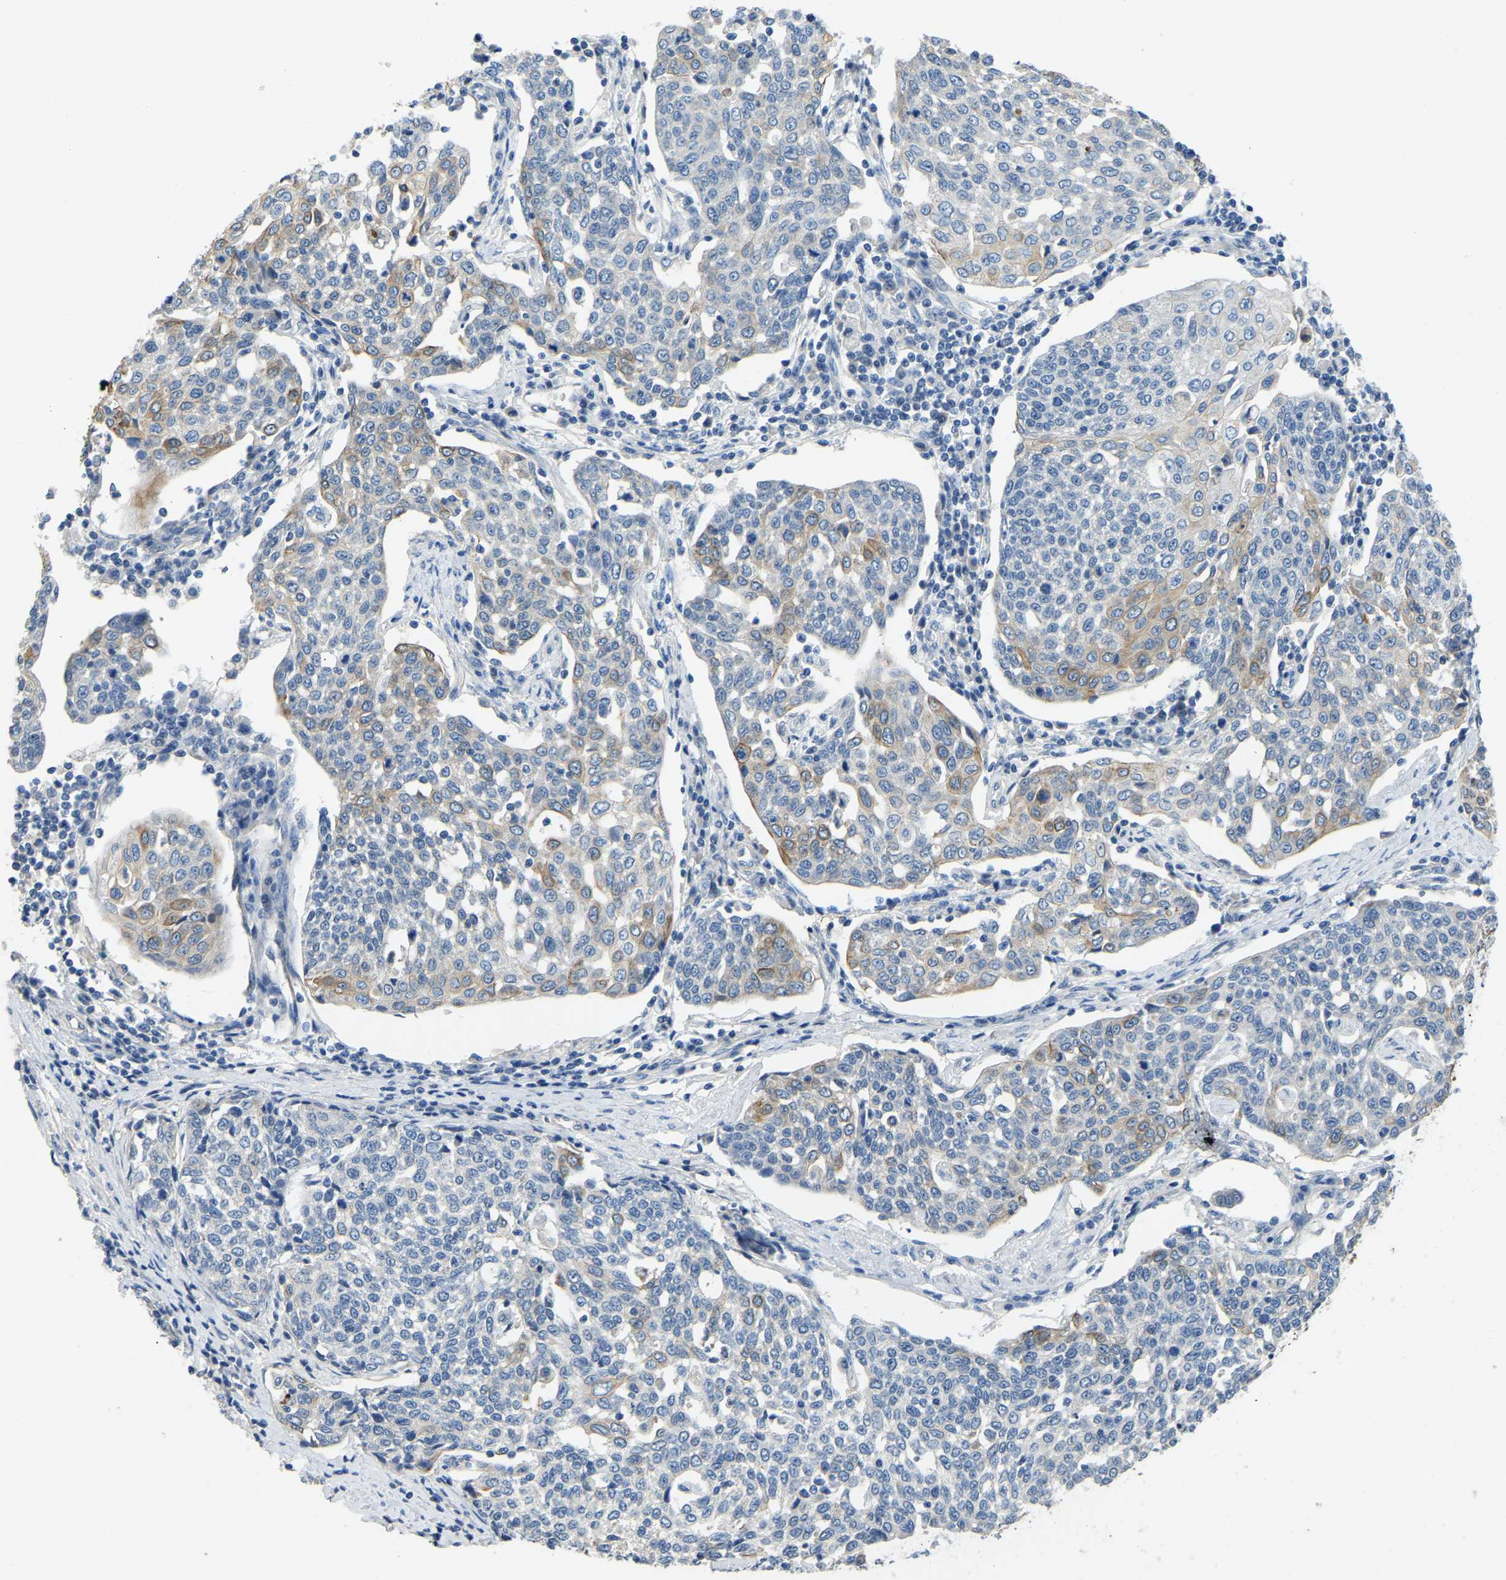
{"staining": {"intensity": "weak", "quantity": "<25%", "location": "cytoplasmic/membranous"}, "tissue": "cervical cancer", "cell_type": "Tumor cells", "image_type": "cancer", "snomed": [{"axis": "morphology", "description": "Squamous cell carcinoma, NOS"}, {"axis": "topography", "description": "Cervix"}], "caption": "The micrograph exhibits no staining of tumor cells in squamous cell carcinoma (cervical).", "gene": "HIGD2B", "patient": {"sex": "female", "age": 34}}